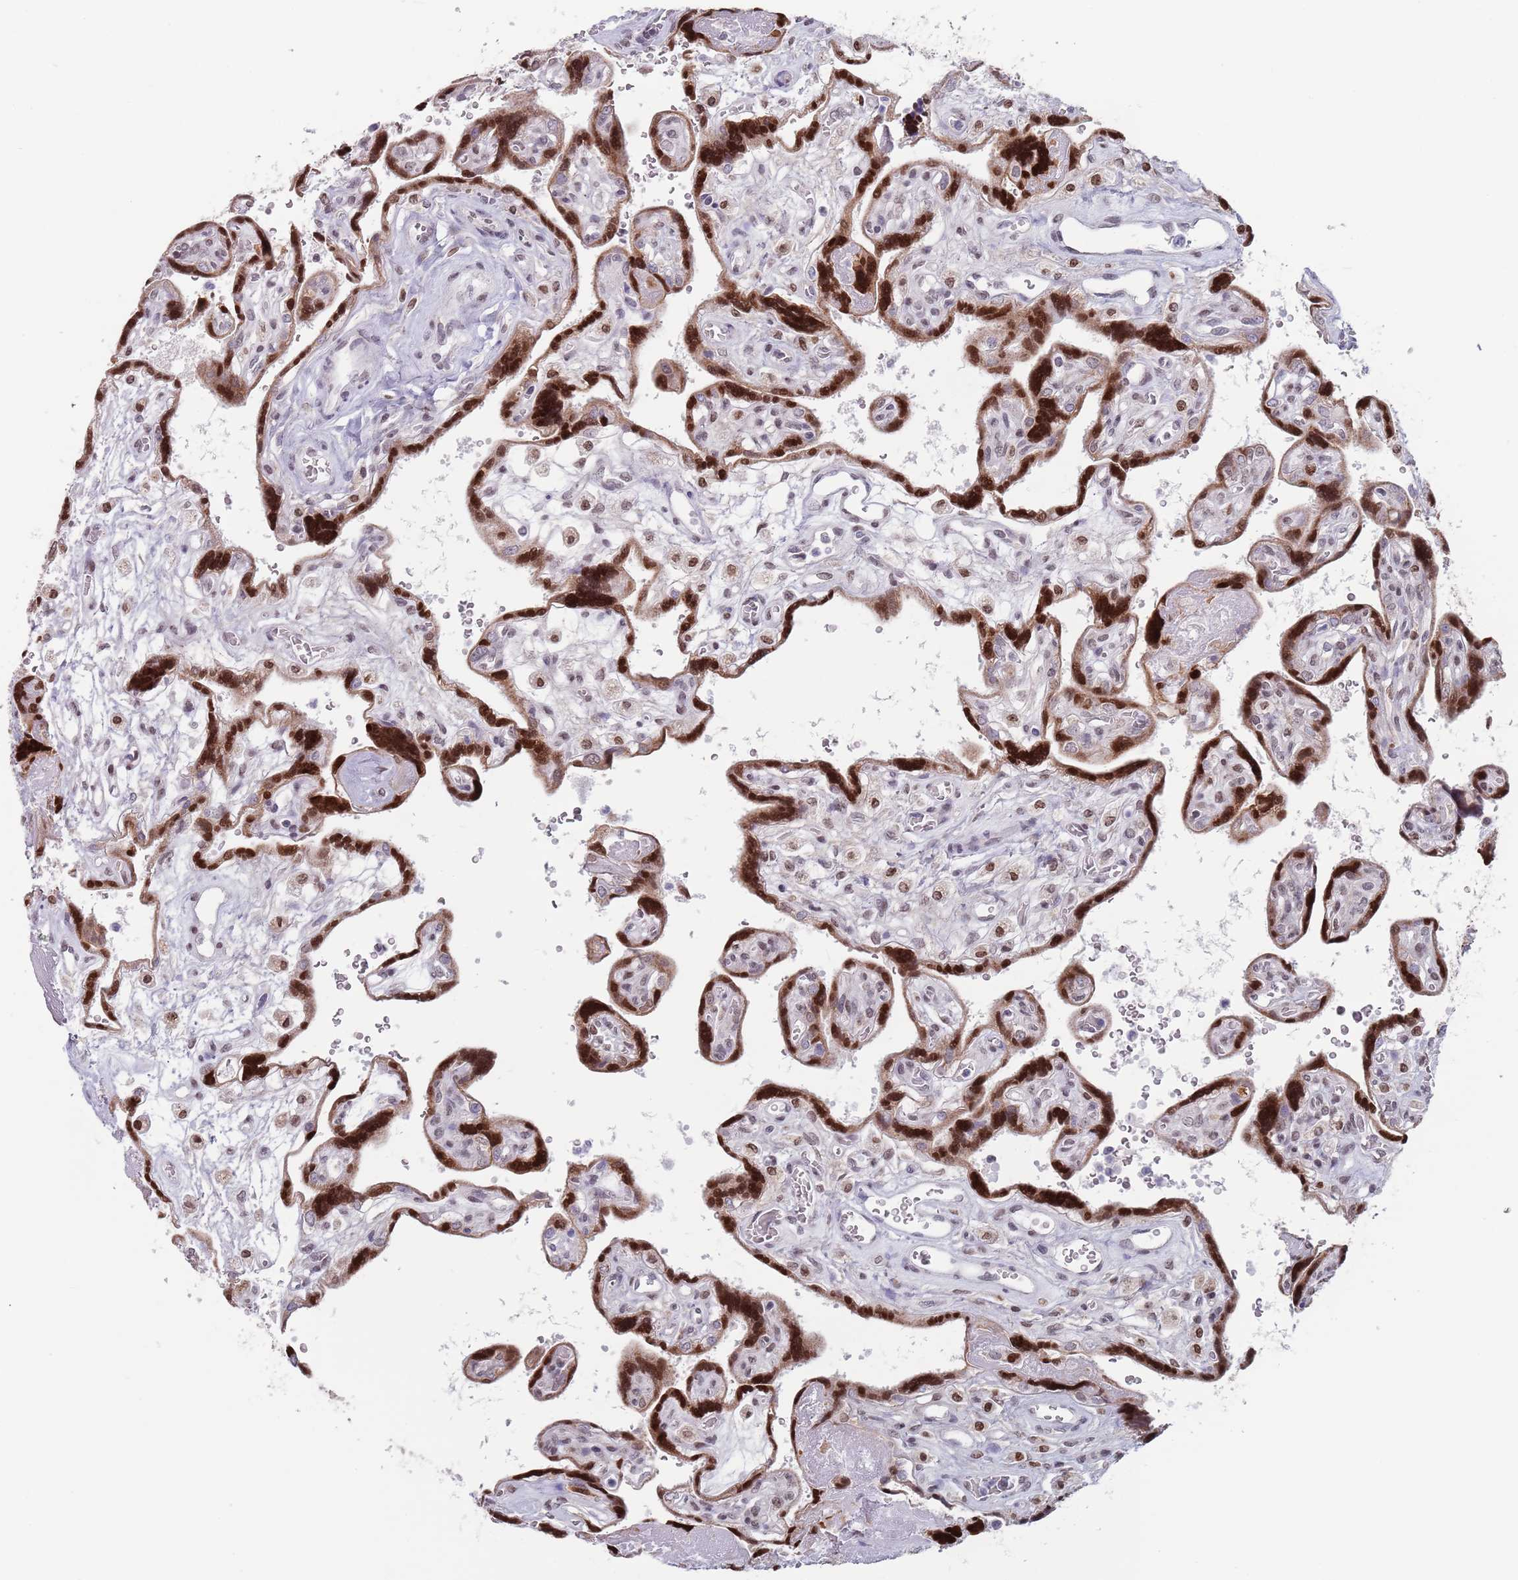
{"staining": {"intensity": "strong", "quantity": ">75%", "location": "nuclear"}, "tissue": "placenta", "cell_type": "Trophoblastic cells", "image_type": "normal", "snomed": [{"axis": "morphology", "description": "Normal tissue, NOS"}, {"axis": "topography", "description": "Placenta"}], "caption": "Protein analysis of unremarkable placenta demonstrates strong nuclear expression in about >75% of trophoblastic cells.", "gene": "MFSD12", "patient": {"sex": "female", "age": 39}}